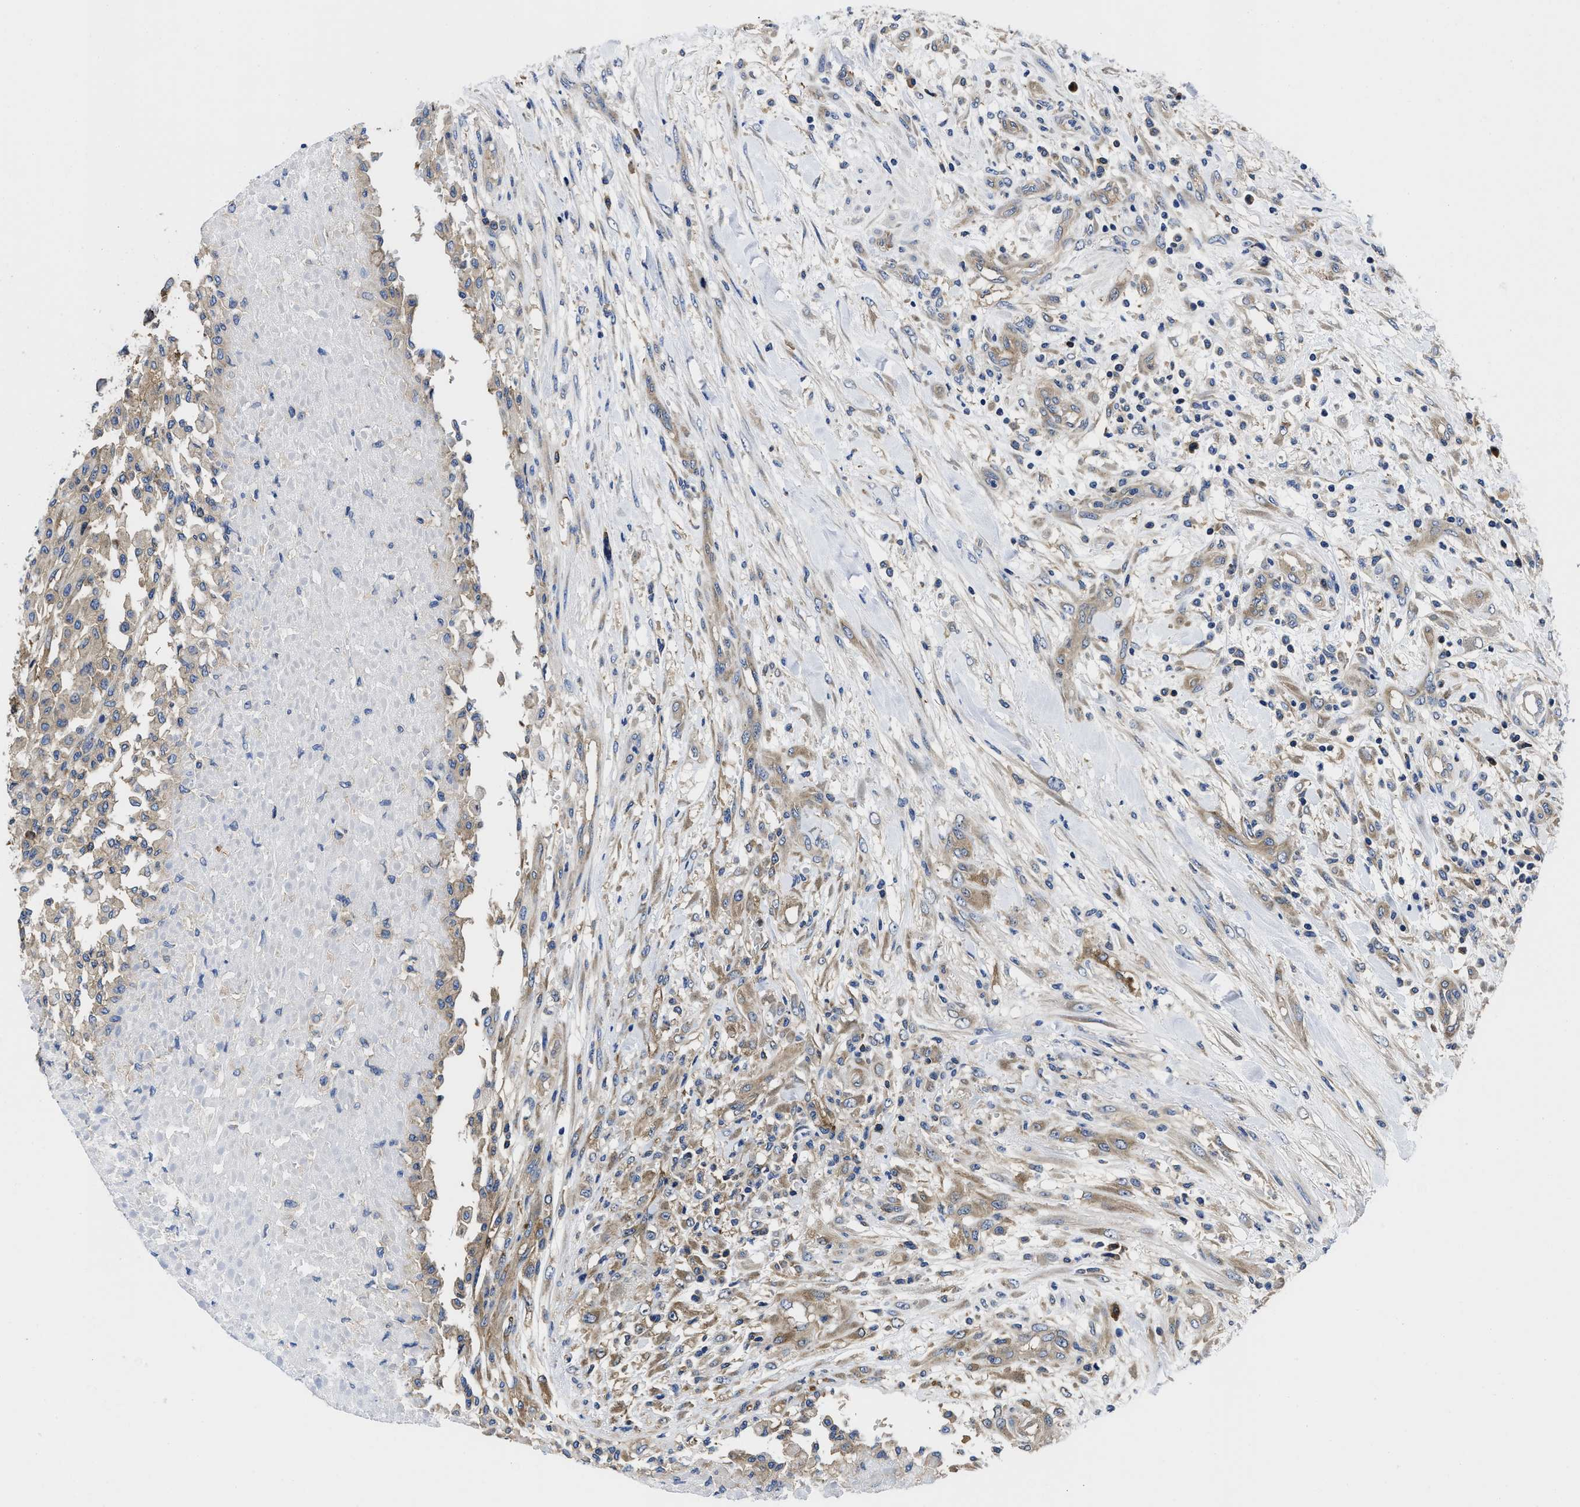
{"staining": {"intensity": "weak", "quantity": ">75%", "location": "cytoplasmic/membranous"}, "tissue": "testis cancer", "cell_type": "Tumor cells", "image_type": "cancer", "snomed": [{"axis": "morphology", "description": "Seminoma, NOS"}, {"axis": "topography", "description": "Testis"}], "caption": "Immunohistochemical staining of testis cancer exhibits low levels of weak cytoplasmic/membranous staining in about >75% of tumor cells.", "gene": "YARS1", "patient": {"sex": "male", "age": 59}}